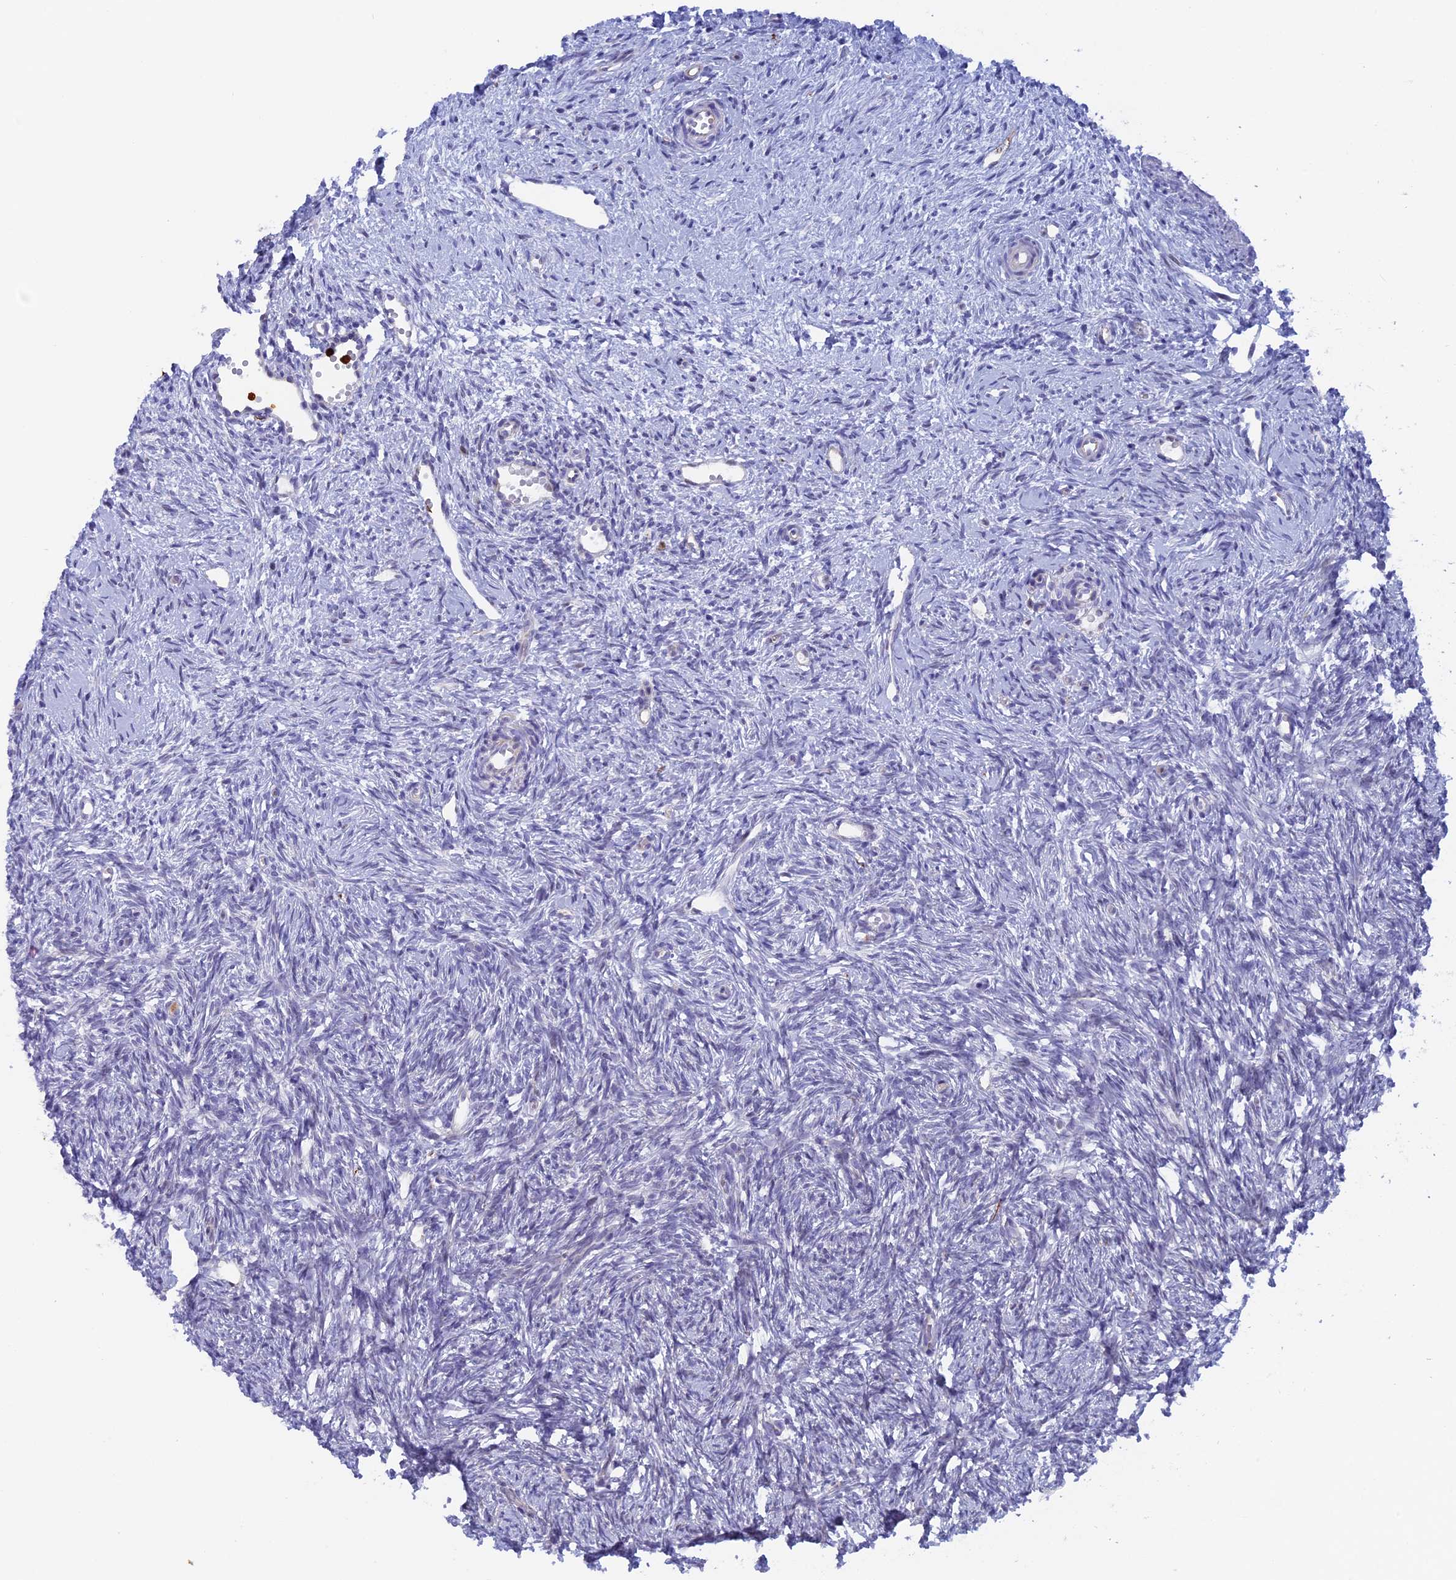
{"staining": {"intensity": "negative", "quantity": "none", "location": "none"}, "tissue": "ovary", "cell_type": "Ovarian stroma cells", "image_type": "normal", "snomed": [{"axis": "morphology", "description": "Normal tissue, NOS"}, {"axis": "topography", "description": "Ovary"}], "caption": "The photomicrograph reveals no staining of ovarian stroma cells in unremarkable ovary. (DAB (3,3'-diaminobenzidine) immunohistochemistry, high magnification).", "gene": "SLC26A1", "patient": {"sex": "female", "age": 51}}